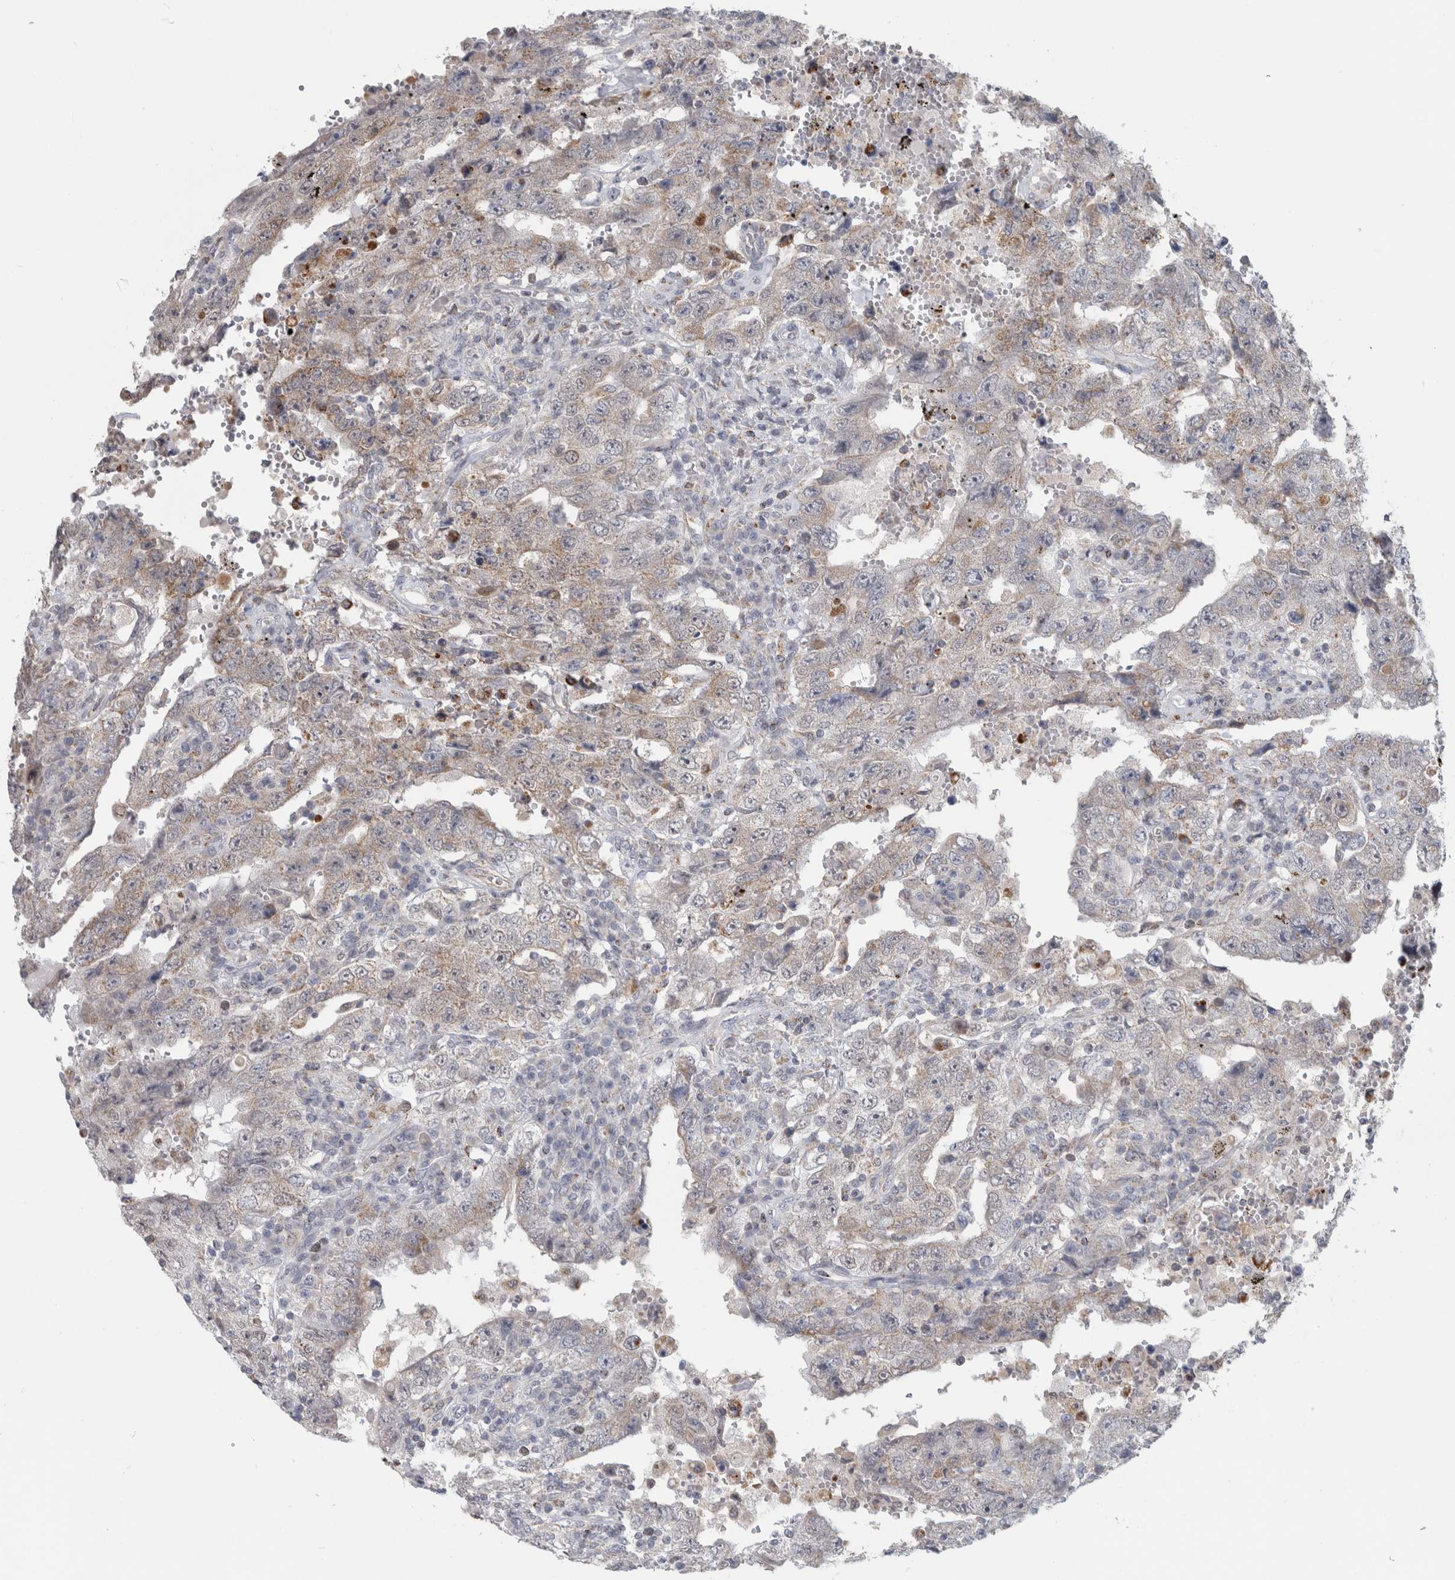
{"staining": {"intensity": "weak", "quantity": "<25%", "location": "cytoplasmic/membranous"}, "tissue": "testis cancer", "cell_type": "Tumor cells", "image_type": "cancer", "snomed": [{"axis": "morphology", "description": "Carcinoma, Embryonal, NOS"}, {"axis": "topography", "description": "Testis"}], "caption": "Immunohistochemical staining of human testis embryonal carcinoma reveals no significant staining in tumor cells.", "gene": "RAB18", "patient": {"sex": "male", "age": 26}}